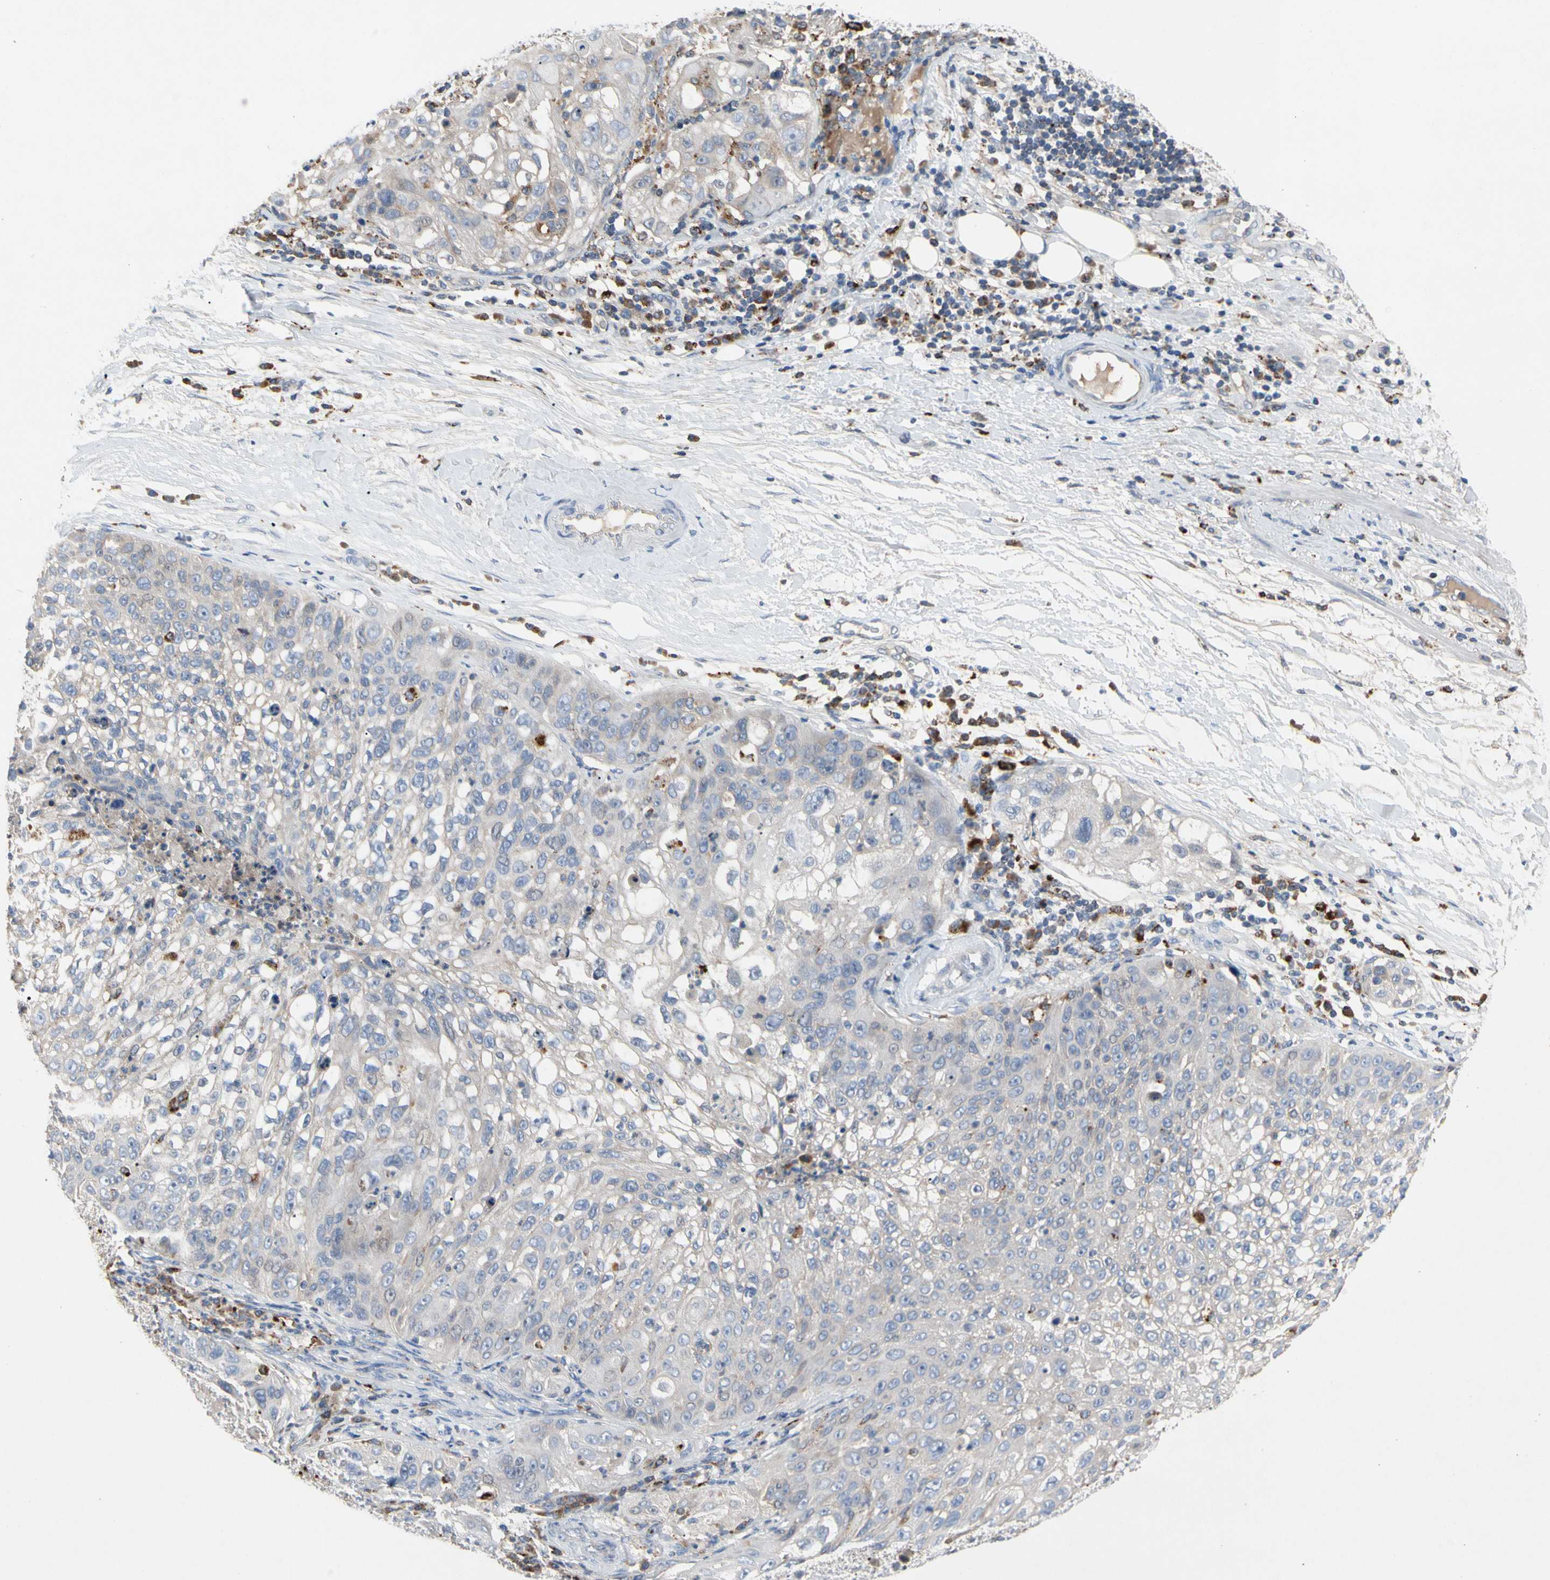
{"staining": {"intensity": "weak", "quantity": "<25%", "location": "cytoplasmic/membranous"}, "tissue": "lung cancer", "cell_type": "Tumor cells", "image_type": "cancer", "snomed": [{"axis": "morphology", "description": "Inflammation, NOS"}, {"axis": "morphology", "description": "Squamous cell carcinoma, NOS"}, {"axis": "topography", "description": "Lymph node"}, {"axis": "topography", "description": "Soft tissue"}, {"axis": "topography", "description": "Lung"}], "caption": "Tumor cells show no significant protein staining in squamous cell carcinoma (lung).", "gene": "ADA2", "patient": {"sex": "male", "age": 66}}